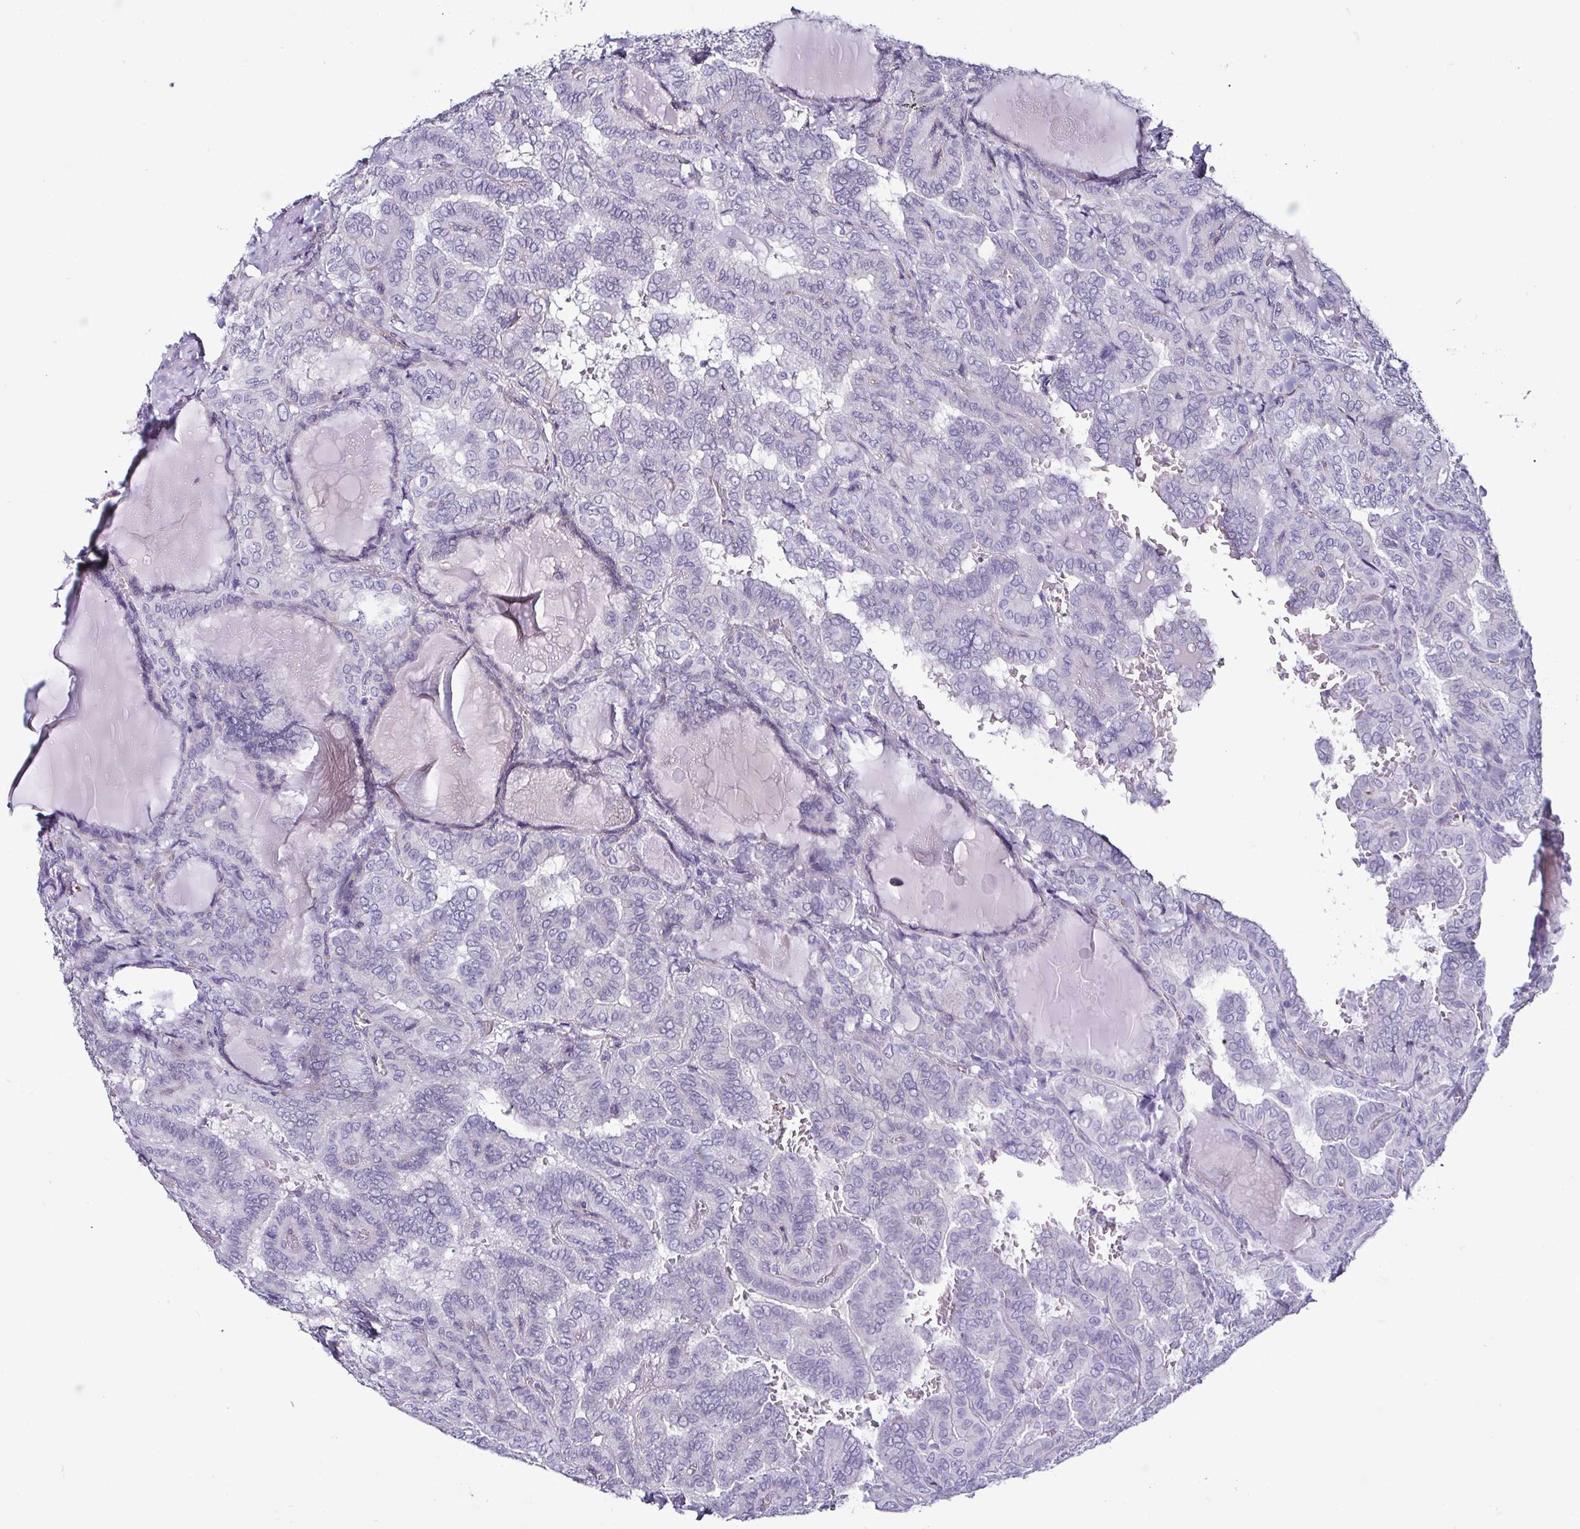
{"staining": {"intensity": "negative", "quantity": "none", "location": "none"}, "tissue": "thyroid cancer", "cell_type": "Tumor cells", "image_type": "cancer", "snomed": [{"axis": "morphology", "description": "Papillary adenocarcinoma, NOS"}, {"axis": "topography", "description": "Thyroid gland"}], "caption": "A high-resolution image shows IHC staining of thyroid cancer, which demonstrates no significant positivity in tumor cells.", "gene": "CASP14", "patient": {"sex": "female", "age": 46}}